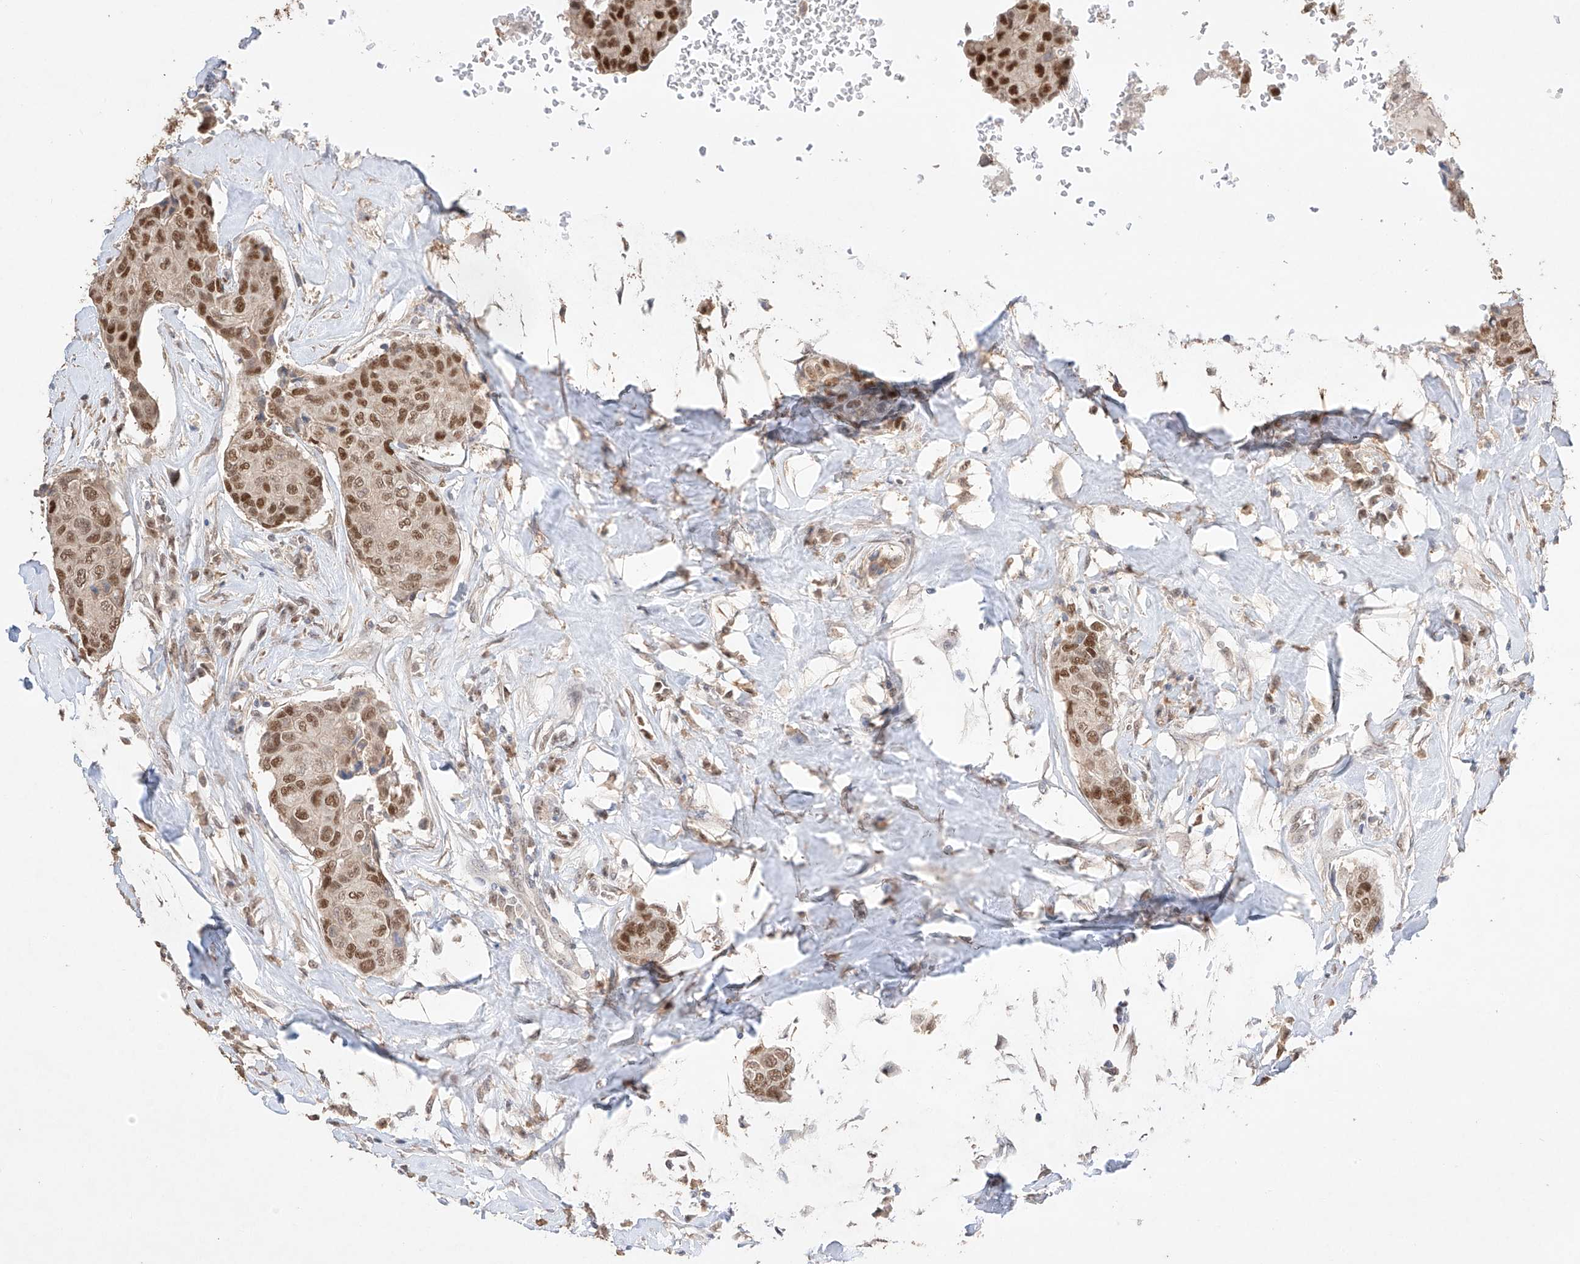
{"staining": {"intensity": "moderate", "quantity": ">75%", "location": "nuclear"}, "tissue": "breast cancer", "cell_type": "Tumor cells", "image_type": "cancer", "snomed": [{"axis": "morphology", "description": "Duct carcinoma"}, {"axis": "topography", "description": "Breast"}], "caption": "Breast cancer (invasive ductal carcinoma) was stained to show a protein in brown. There is medium levels of moderate nuclear staining in about >75% of tumor cells. Immunohistochemistry stains the protein in brown and the nuclei are stained blue.", "gene": "APIP", "patient": {"sex": "female", "age": 80}}